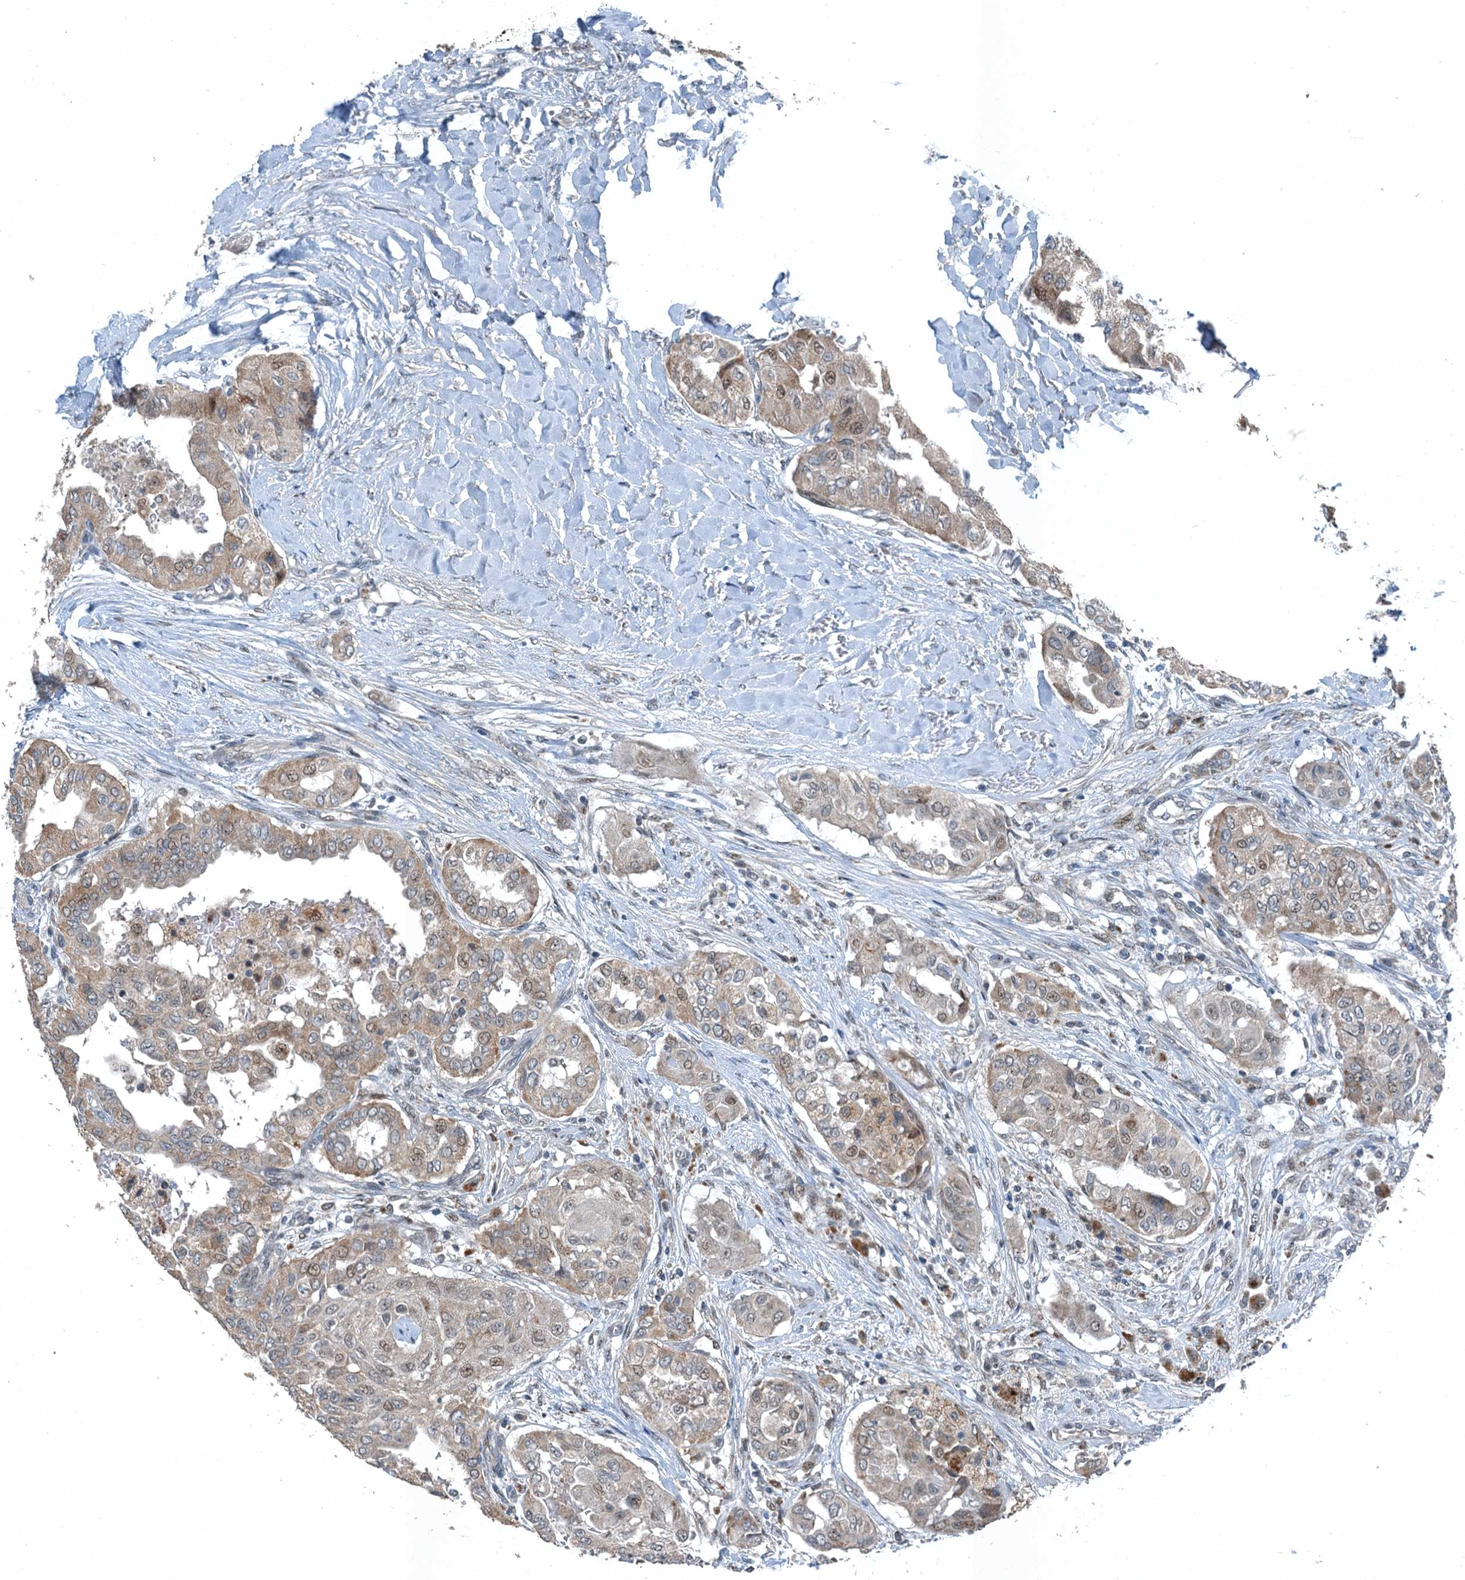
{"staining": {"intensity": "moderate", "quantity": ">75%", "location": "cytoplasmic/membranous"}, "tissue": "thyroid cancer", "cell_type": "Tumor cells", "image_type": "cancer", "snomed": [{"axis": "morphology", "description": "Papillary adenocarcinoma, NOS"}, {"axis": "topography", "description": "Thyroid gland"}], "caption": "Immunohistochemistry (DAB) staining of human thyroid papillary adenocarcinoma demonstrates moderate cytoplasmic/membranous protein staining in about >75% of tumor cells.", "gene": "BMERB1", "patient": {"sex": "female", "age": 59}}